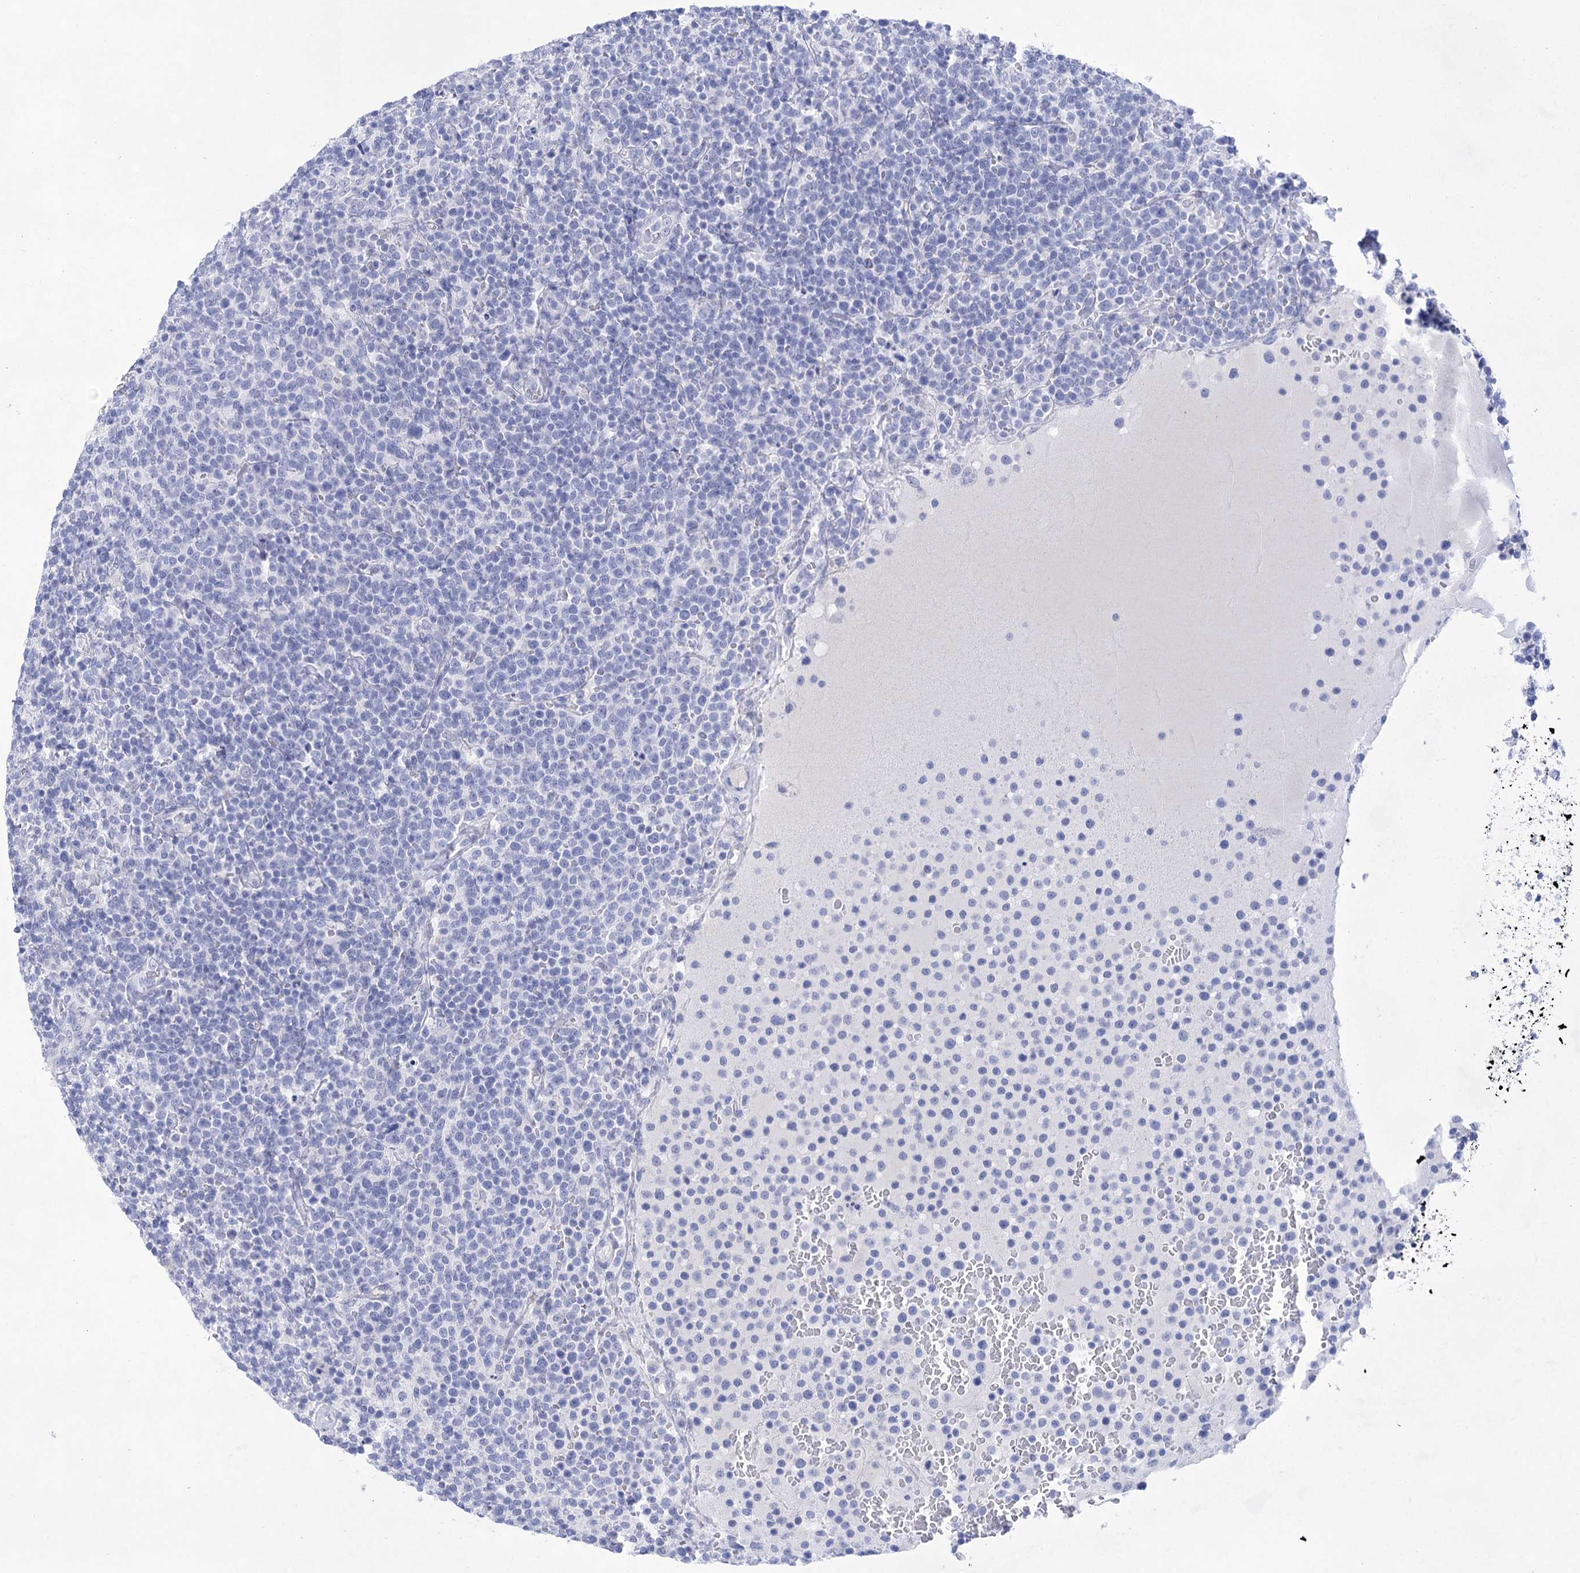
{"staining": {"intensity": "negative", "quantity": "none", "location": "none"}, "tissue": "lymphoma", "cell_type": "Tumor cells", "image_type": "cancer", "snomed": [{"axis": "morphology", "description": "Malignant lymphoma, non-Hodgkin's type, High grade"}, {"axis": "topography", "description": "Lymph node"}], "caption": "A high-resolution photomicrograph shows immunohistochemistry (IHC) staining of lymphoma, which displays no significant expression in tumor cells.", "gene": "LALBA", "patient": {"sex": "male", "age": 61}}